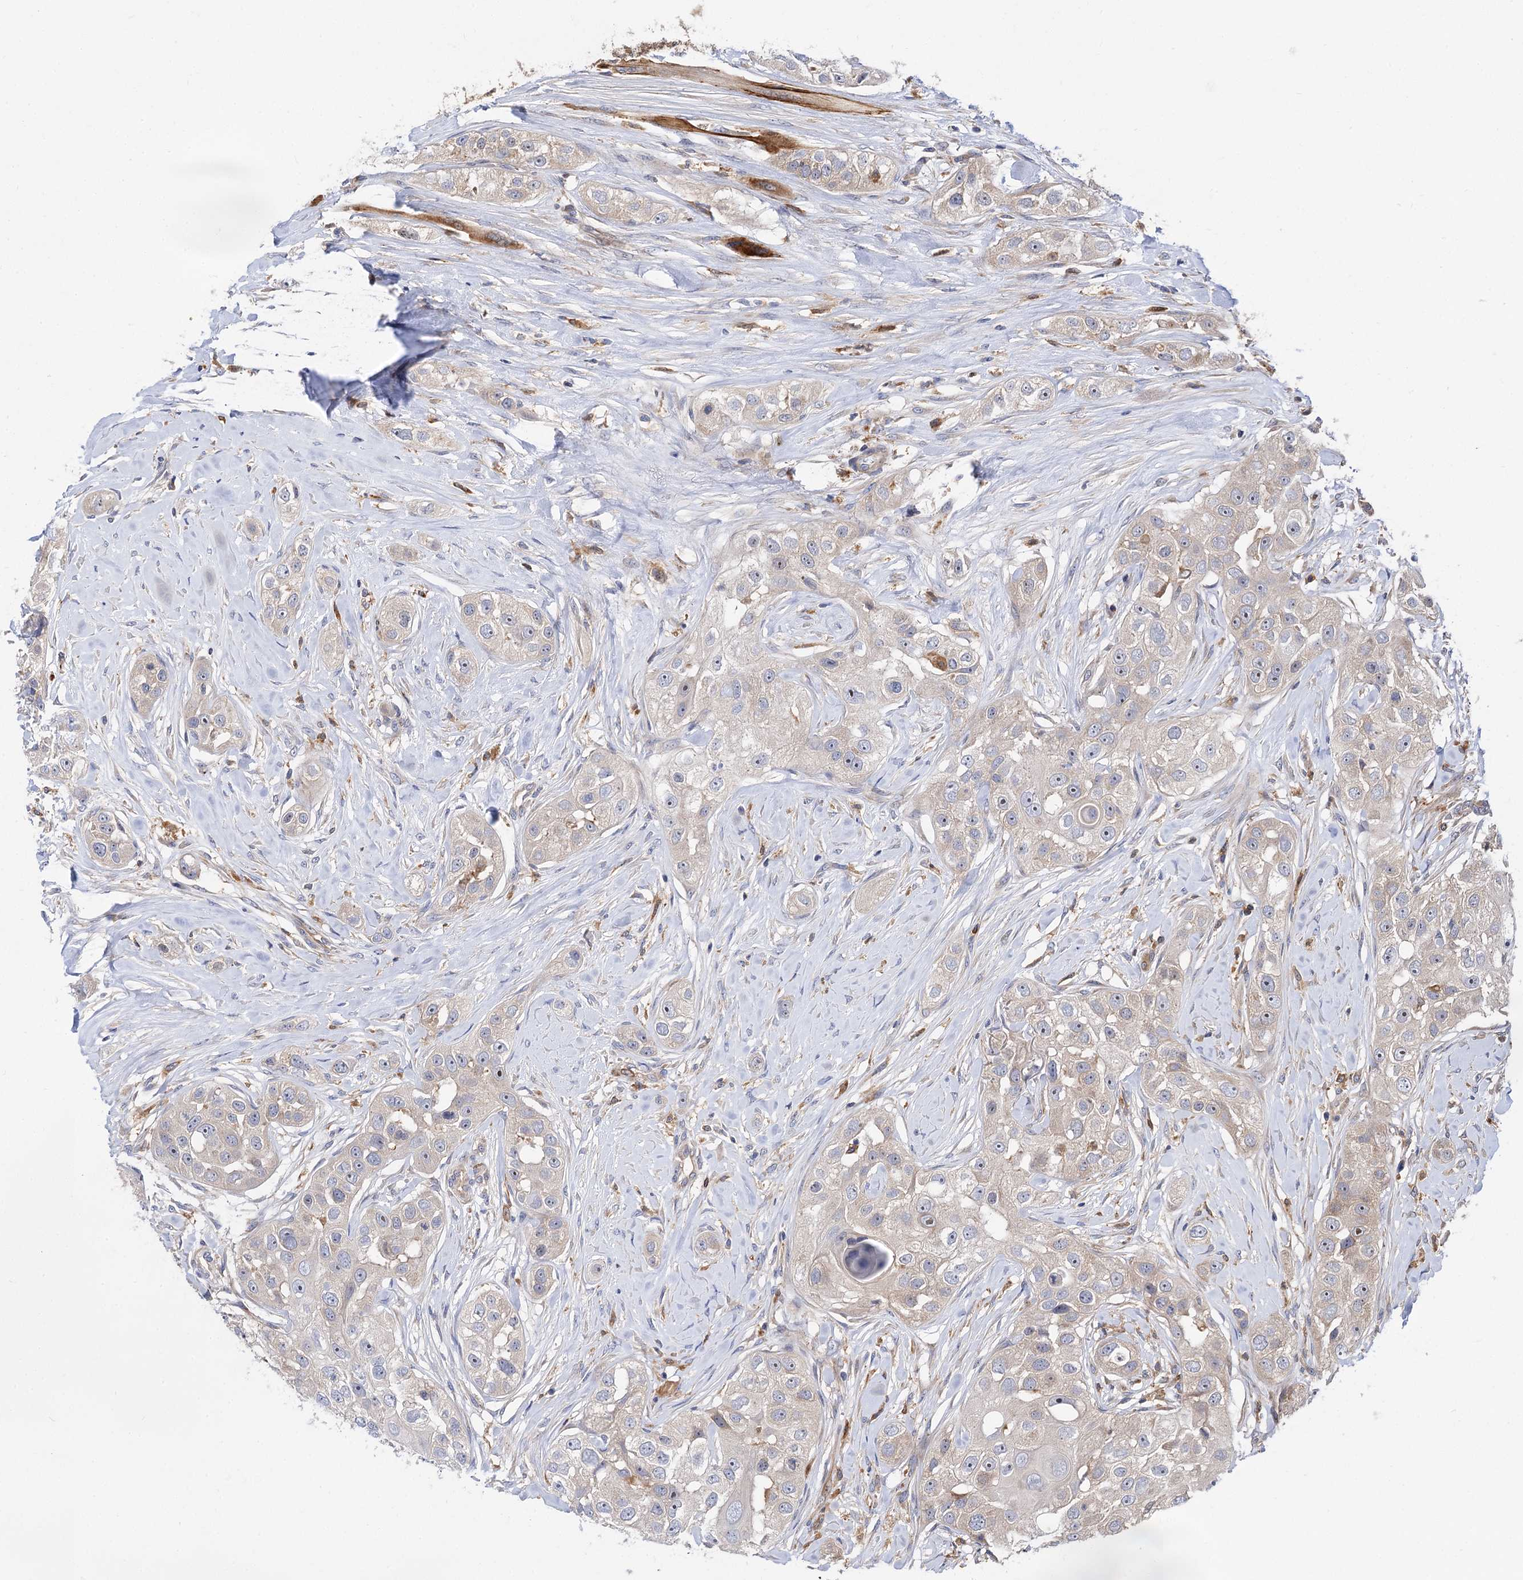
{"staining": {"intensity": "weak", "quantity": "<25%", "location": "cytoplasmic/membranous"}, "tissue": "head and neck cancer", "cell_type": "Tumor cells", "image_type": "cancer", "snomed": [{"axis": "morphology", "description": "Normal tissue, NOS"}, {"axis": "morphology", "description": "Squamous cell carcinoma, NOS"}, {"axis": "topography", "description": "Skeletal muscle"}, {"axis": "topography", "description": "Head-Neck"}], "caption": "Tumor cells show no significant expression in head and neck cancer (squamous cell carcinoma).", "gene": "PATL1", "patient": {"sex": "male", "age": 51}}